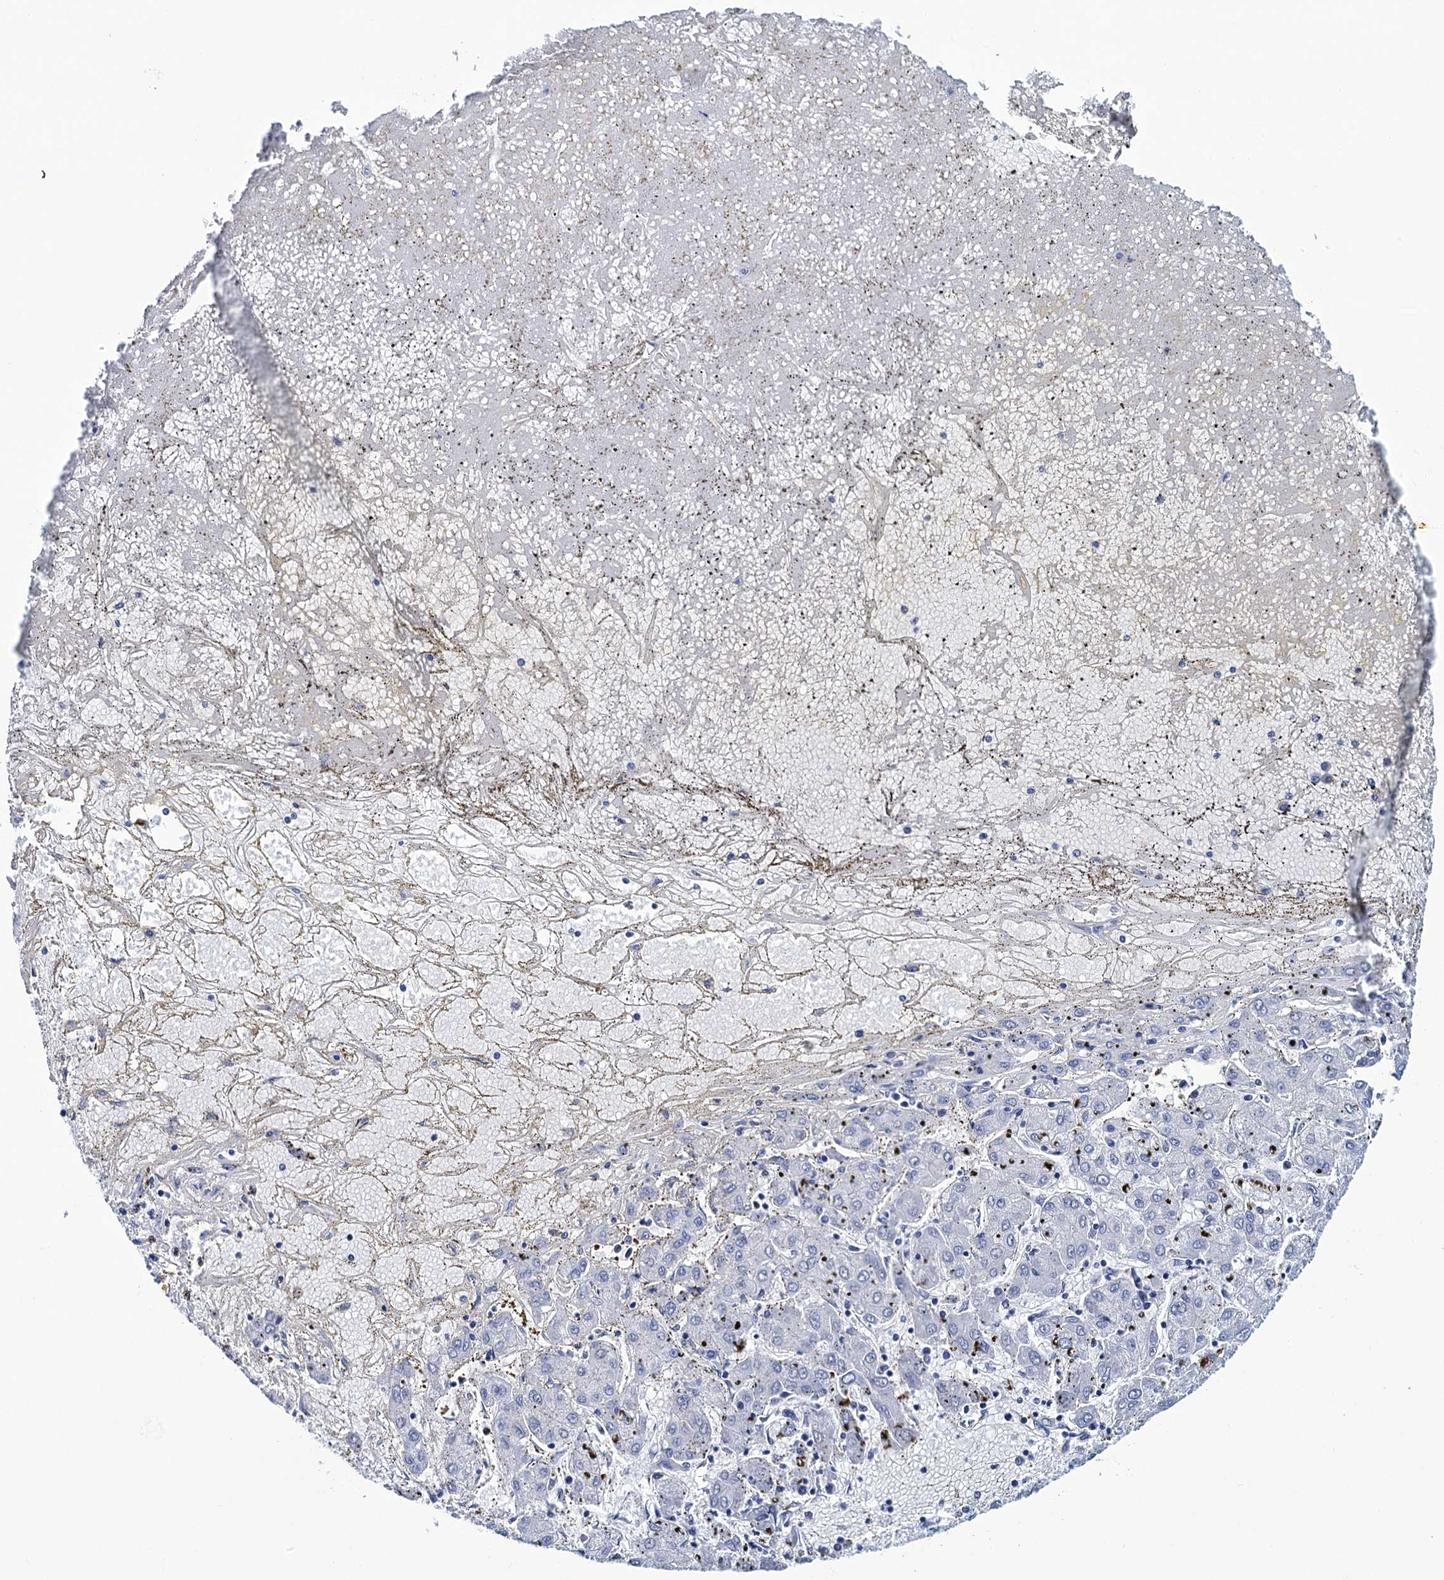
{"staining": {"intensity": "negative", "quantity": "none", "location": "none"}, "tissue": "liver cancer", "cell_type": "Tumor cells", "image_type": "cancer", "snomed": [{"axis": "morphology", "description": "Carcinoma, Hepatocellular, NOS"}, {"axis": "topography", "description": "Liver"}], "caption": "This is an immunohistochemistry (IHC) image of liver cancer. There is no staining in tumor cells.", "gene": "RHCG", "patient": {"sex": "male", "age": 72}}